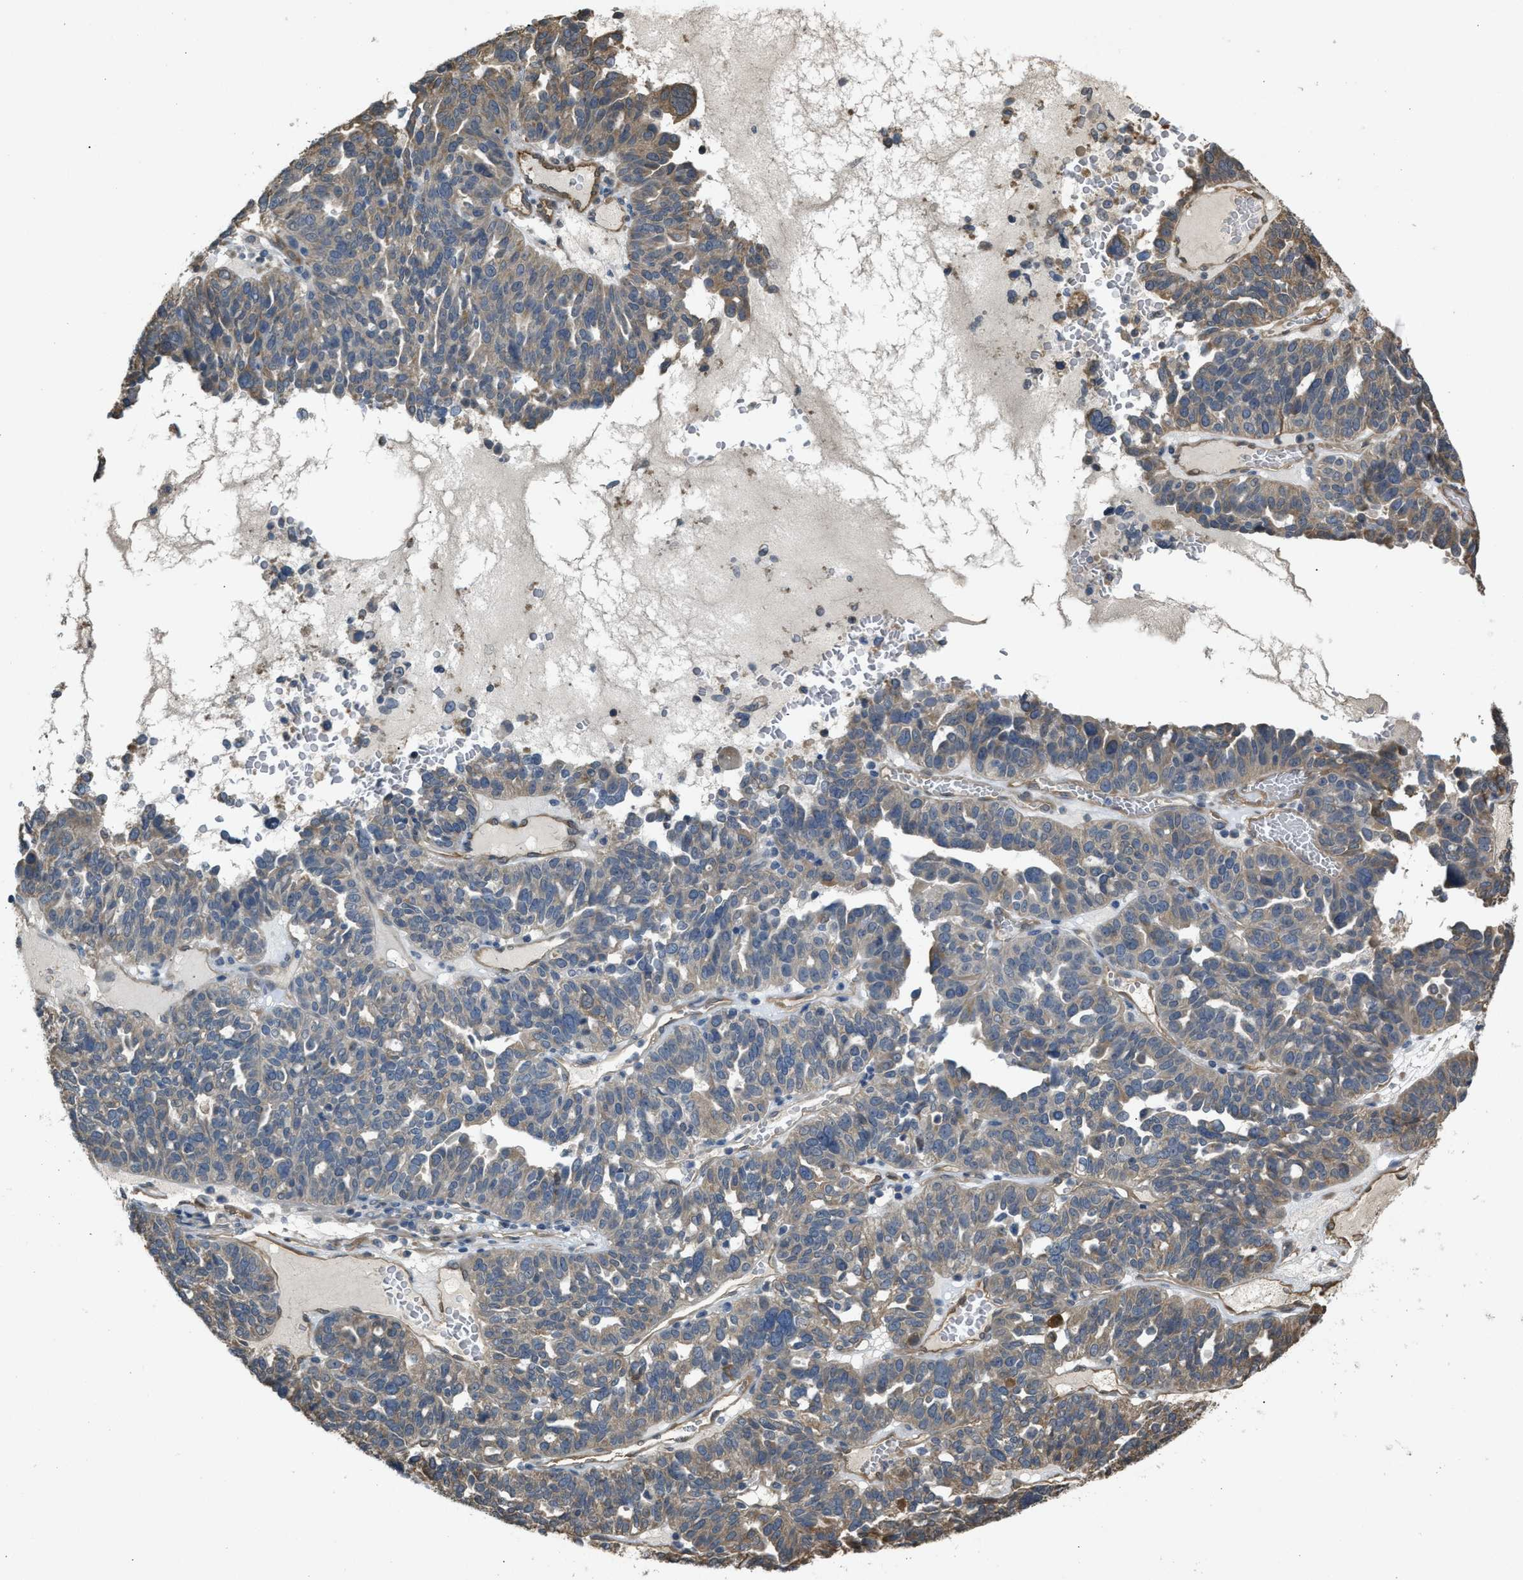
{"staining": {"intensity": "weak", "quantity": "<25%", "location": "cytoplasmic/membranous"}, "tissue": "ovarian cancer", "cell_type": "Tumor cells", "image_type": "cancer", "snomed": [{"axis": "morphology", "description": "Cystadenocarcinoma, serous, NOS"}, {"axis": "topography", "description": "Ovary"}], "caption": "DAB (3,3'-diaminobenzidine) immunohistochemical staining of human ovarian cancer exhibits no significant staining in tumor cells.", "gene": "BAG3", "patient": {"sex": "female", "age": 59}}